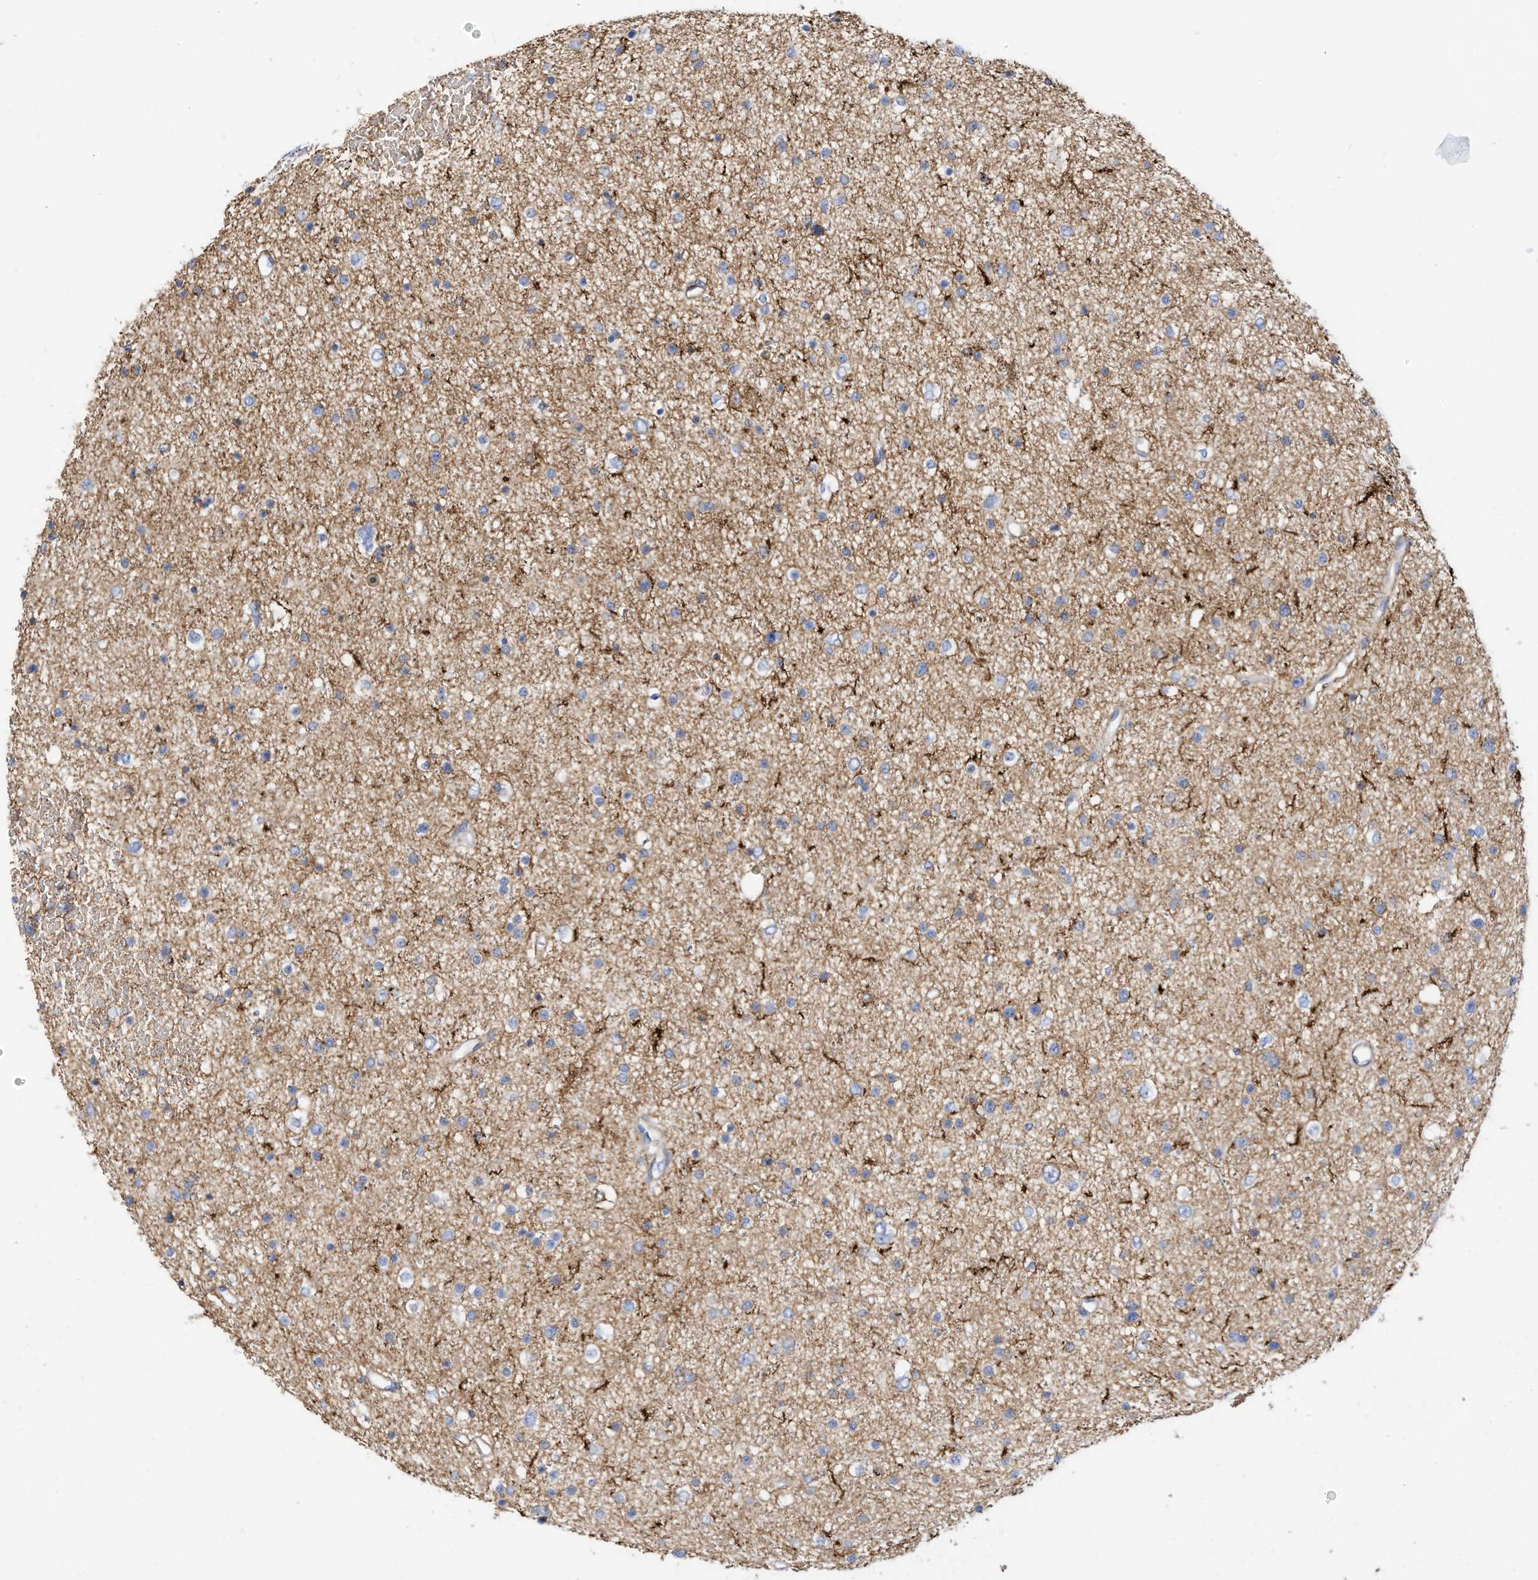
{"staining": {"intensity": "negative", "quantity": "none", "location": "none"}, "tissue": "glioma", "cell_type": "Tumor cells", "image_type": "cancer", "snomed": [{"axis": "morphology", "description": "Glioma, malignant, Low grade"}, {"axis": "topography", "description": "Brain"}], "caption": "Tumor cells are negative for protein expression in human glioma.", "gene": "TXNDC9", "patient": {"sex": "female", "age": 37}}